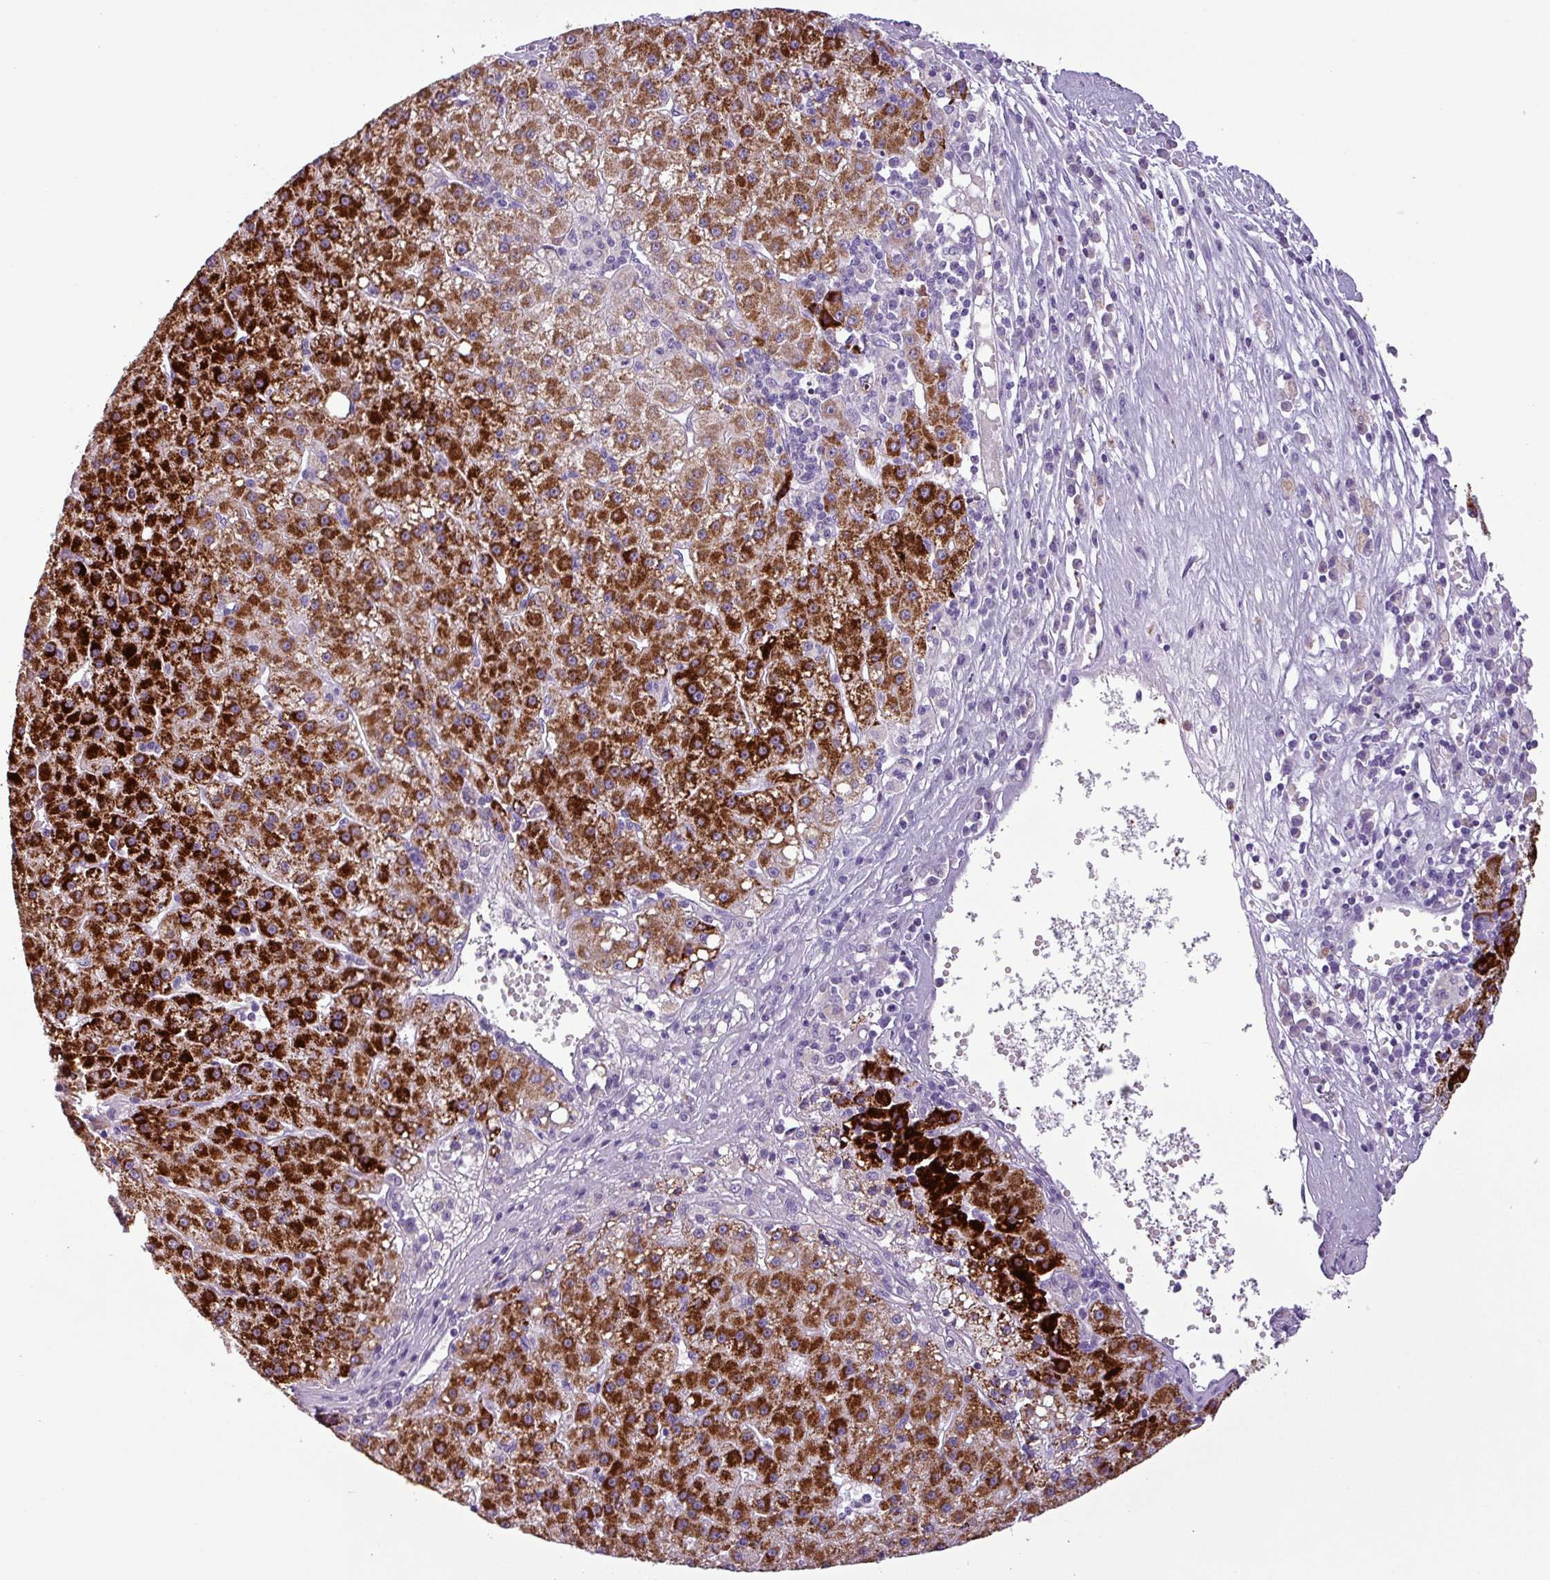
{"staining": {"intensity": "strong", "quantity": ">75%", "location": "cytoplasmic/membranous"}, "tissue": "liver cancer", "cell_type": "Tumor cells", "image_type": "cancer", "snomed": [{"axis": "morphology", "description": "Carcinoma, Hepatocellular, NOS"}, {"axis": "topography", "description": "Liver"}], "caption": "Hepatocellular carcinoma (liver) was stained to show a protein in brown. There is high levels of strong cytoplasmic/membranous expression in approximately >75% of tumor cells.", "gene": "ZNF667", "patient": {"sex": "male", "age": 76}}